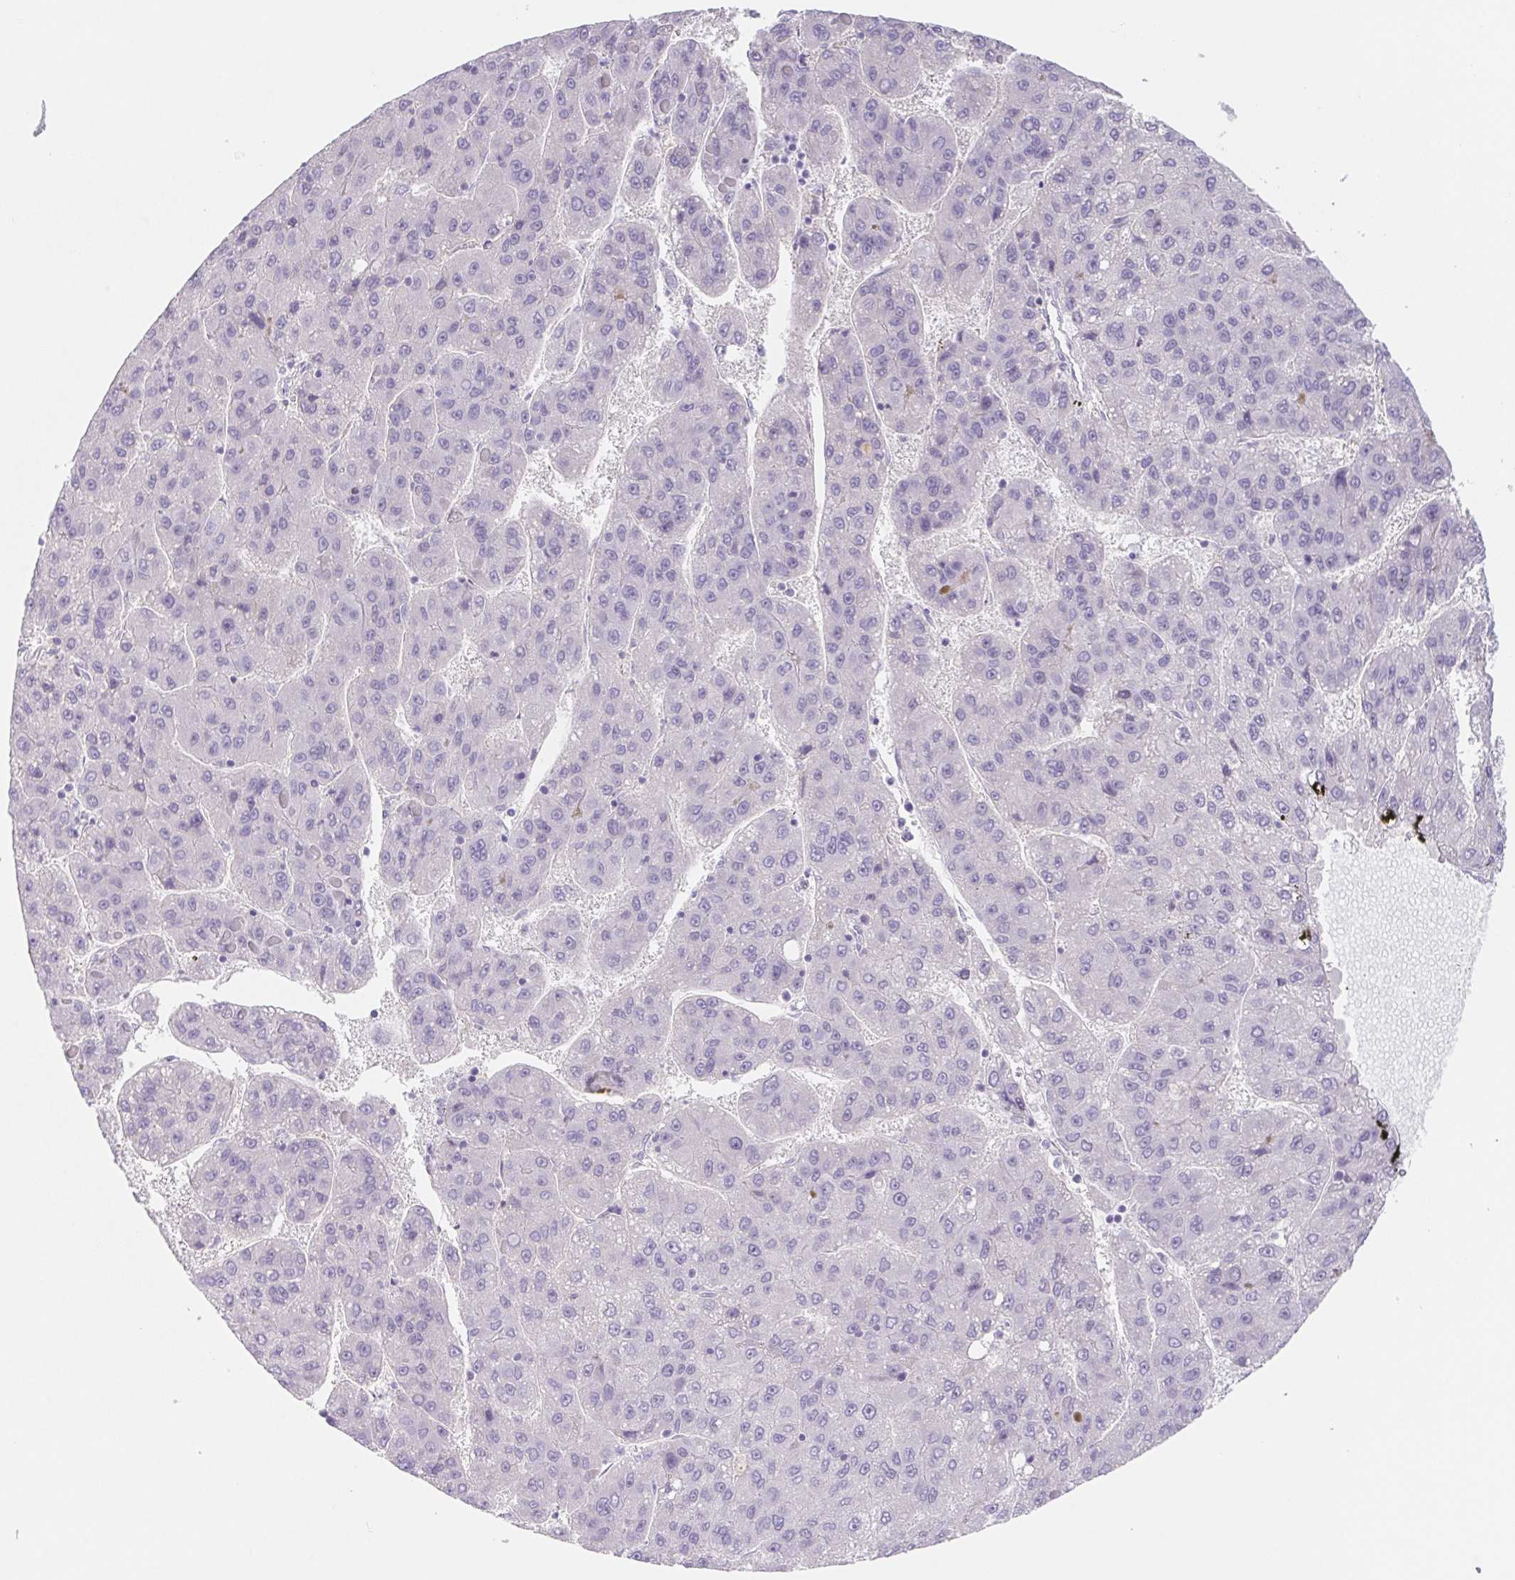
{"staining": {"intensity": "negative", "quantity": "none", "location": "none"}, "tissue": "liver cancer", "cell_type": "Tumor cells", "image_type": "cancer", "snomed": [{"axis": "morphology", "description": "Carcinoma, Hepatocellular, NOS"}, {"axis": "topography", "description": "Liver"}], "caption": "This is an immunohistochemistry image of human liver cancer (hepatocellular carcinoma). There is no staining in tumor cells.", "gene": "CTNND2", "patient": {"sex": "female", "age": 82}}